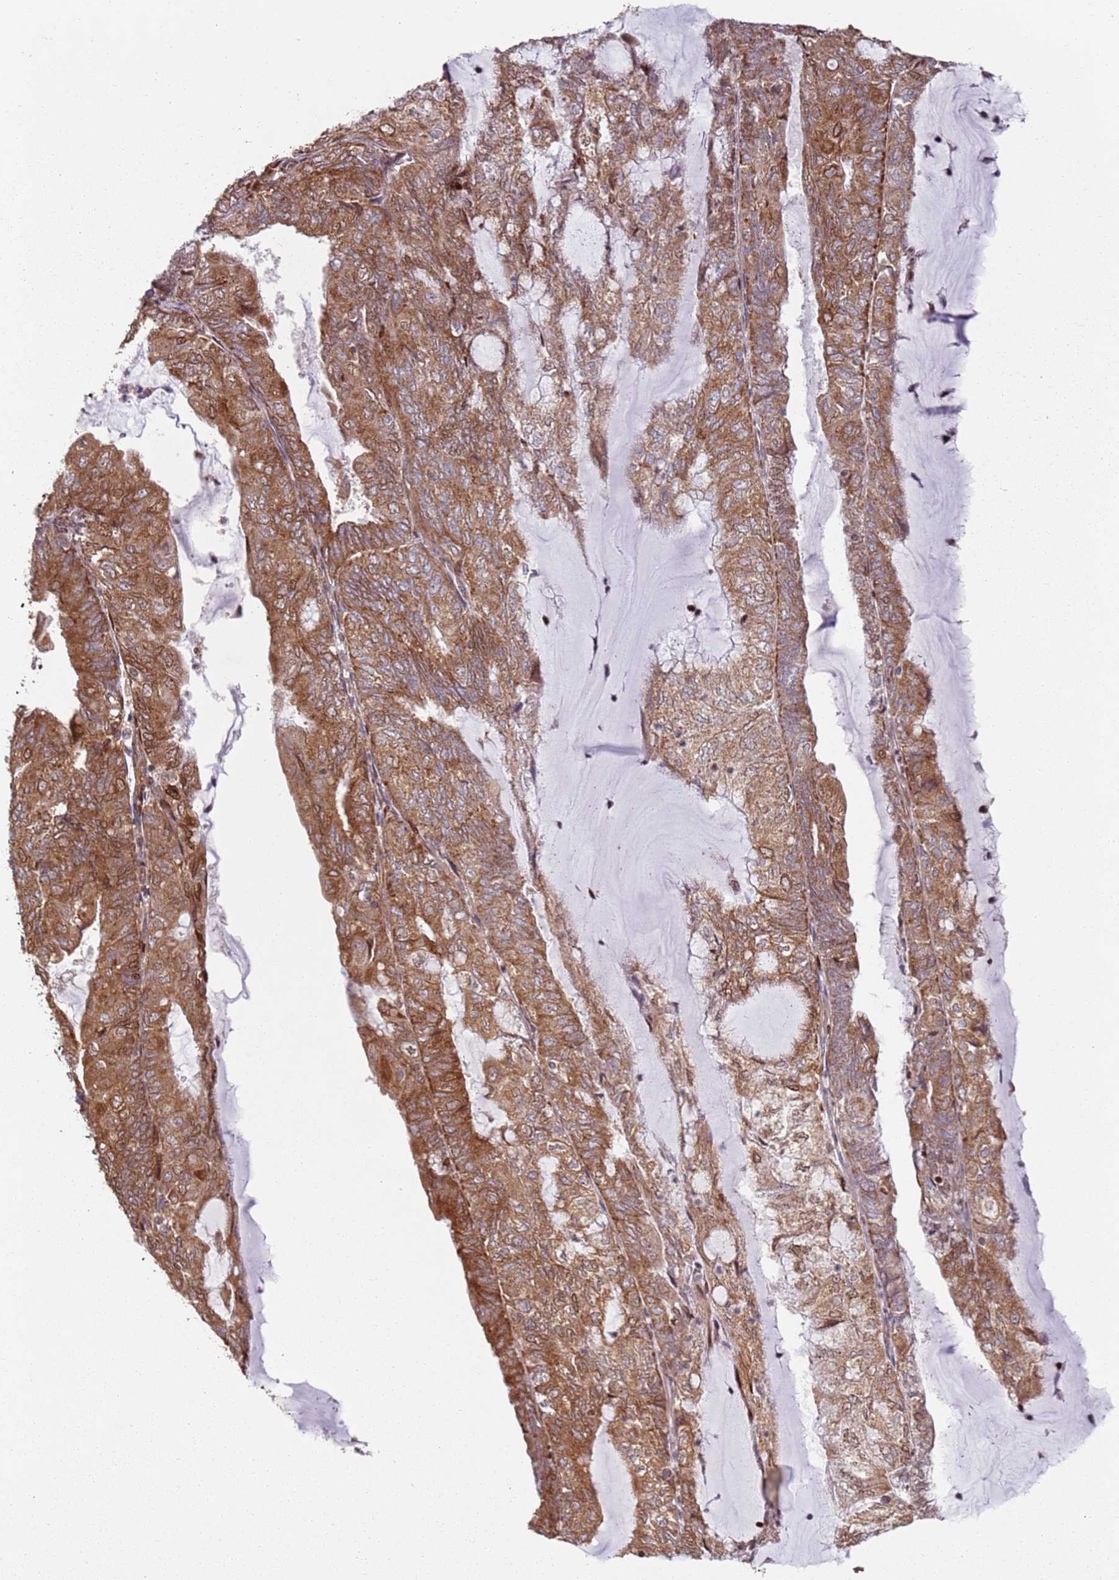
{"staining": {"intensity": "strong", "quantity": ">75%", "location": "cytoplasmic/membranous,nuclear"}, "tissue": "endometrial cancer", "cell_type": "Tumor cells", "image_type": "cancer", "snomed": [{"axis": "morphology", "description": "Adenocarcinoma, NOS"}, {"axis": "topography", "description": "Endometrium"}], "caption": "Endometrial cancer (adenocarcinoma) stained with a protein marker exhibits strong staining in tumor cells.", "gene": "HNRNPLL", "patient": {"sex": "female", "age": 81}}